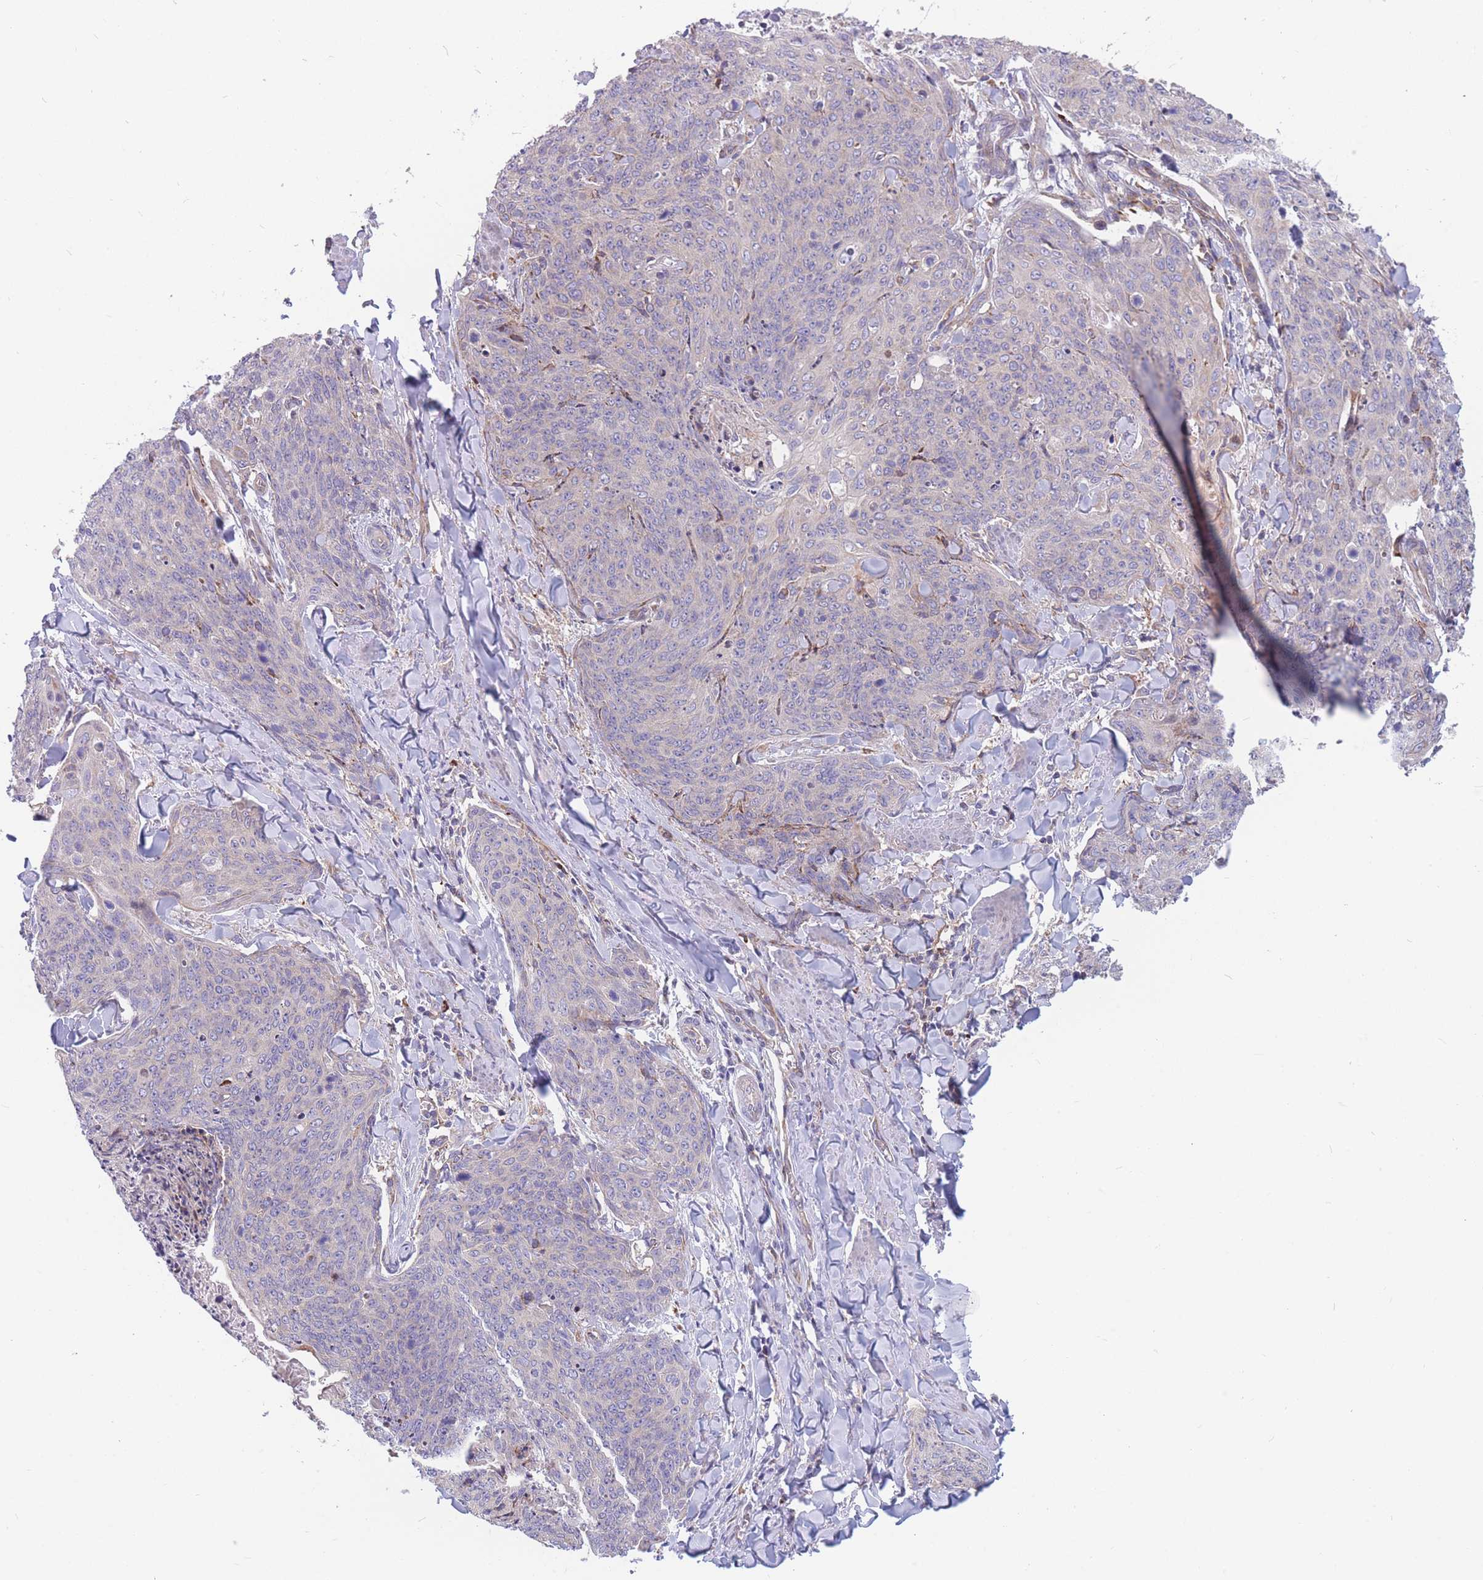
{"staining": {"intensity": "negative", "quantity": "none", "location": "none"}, "tissue": "skin cancer", "cell_type": "Tumor cells", "image_type": "cancer", "snomed": [{"axis": "morphology", "description": "Squamous cell carcinoma, NOS"}, {"axis": "topography", "description": "Skin"}, {"axis": "topography", "description": "Vulva"}], "caption": "A high-resolution image shows immunohistochemistry staining of squamous cell carcinoma (skin), which demonstrates no significant positivity in tumor cells.", "gene": "TMEM131L", "patient": {"sex": "female", "age": 85}}